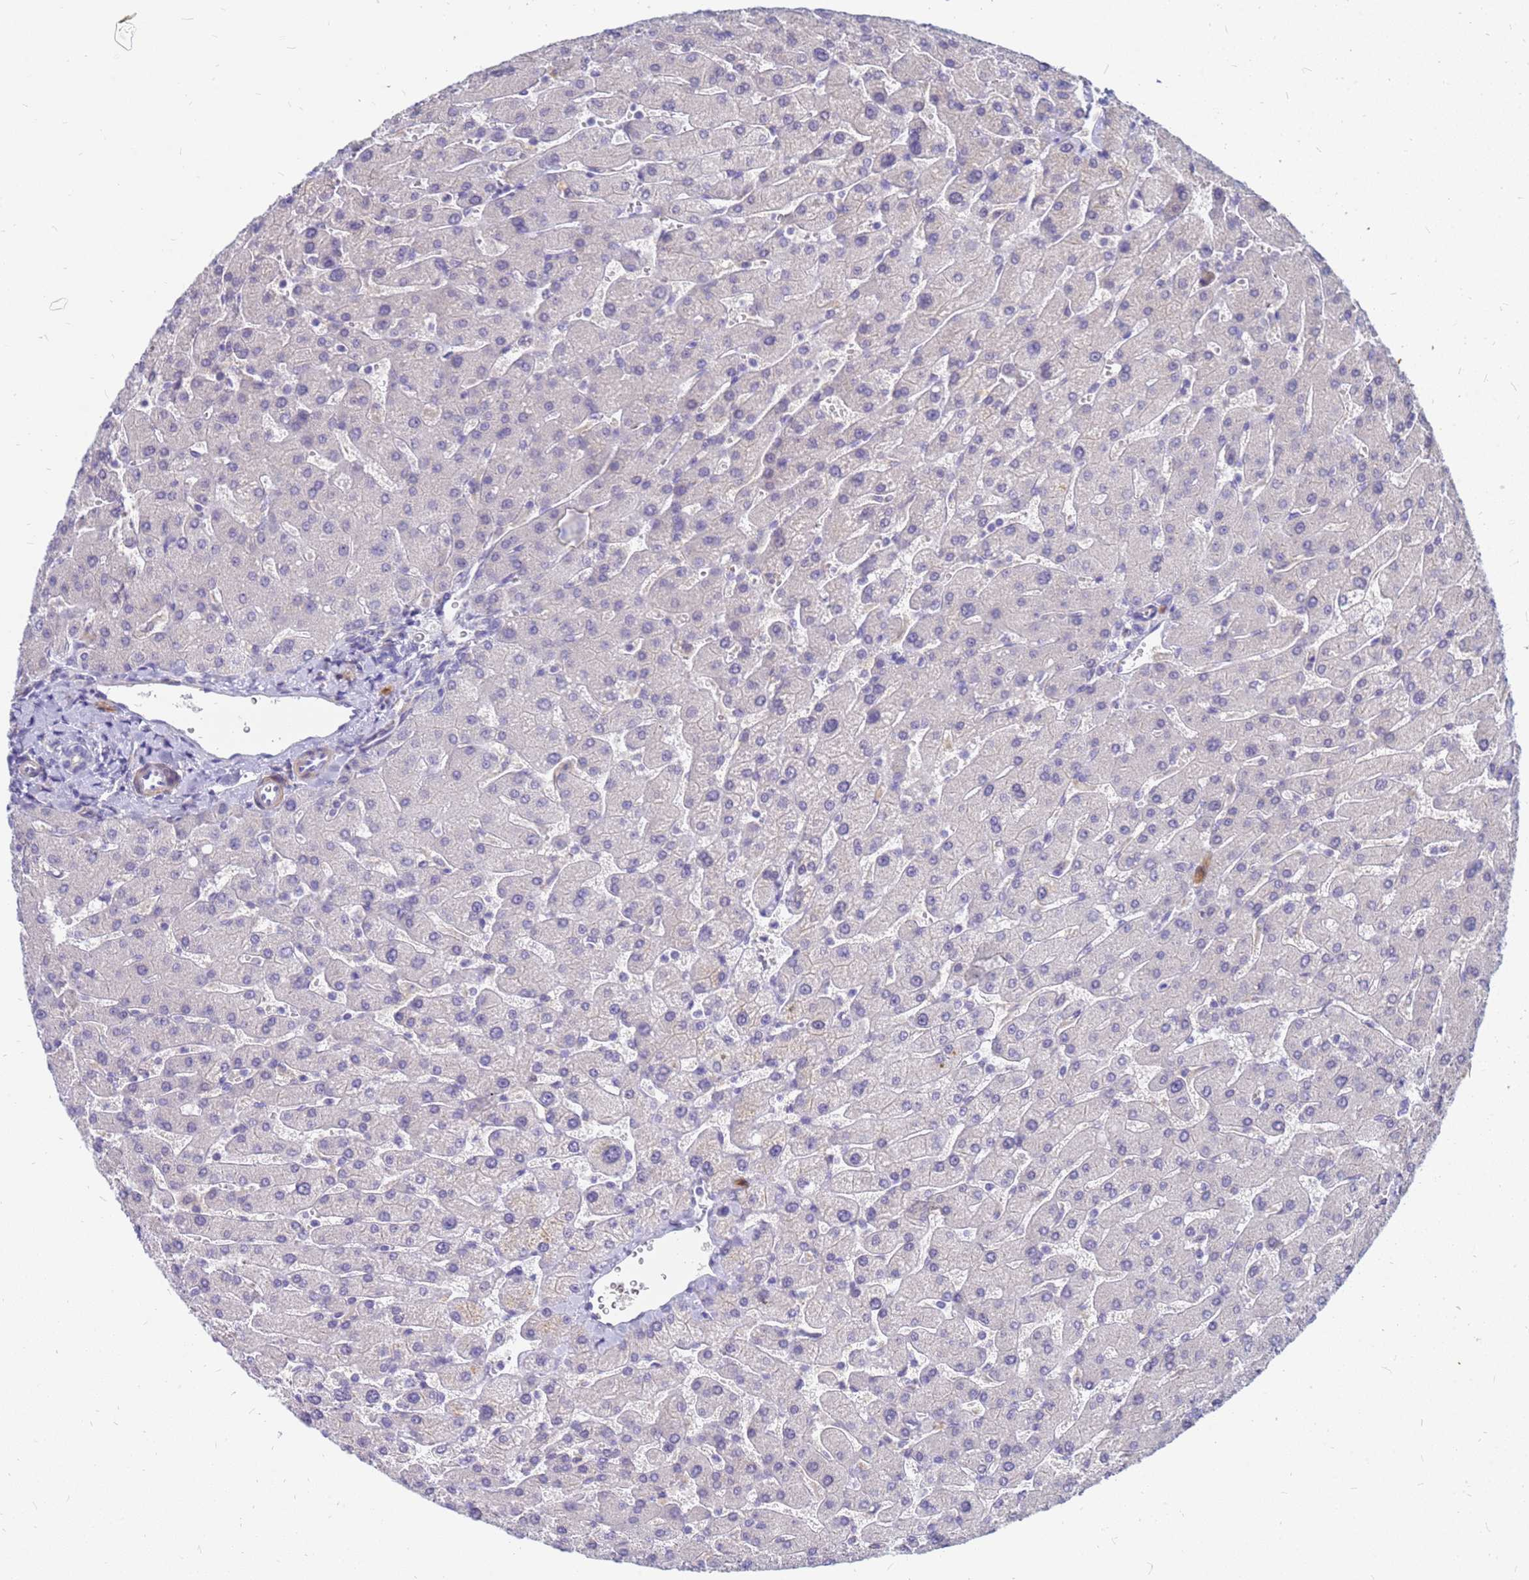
{"staining": {"intensity": "negative", "quantity": "none", "location": "none"}, "tissue": "liver", "cell_type": "Cholangiocytes", "image_type": "normal", "snomed": [{"axis": "morphology", "description": "Normal tissue, NOS"}, {"axis": "topography", "description": "Liver"}], "caption": "Immunohistochemistry histopathology image of benign liver stained for a protein (brown), which reveals no expression in cholangiocytes.", "gene": "SRGAP3", "patient": {"sex": "male", "age": 55}}